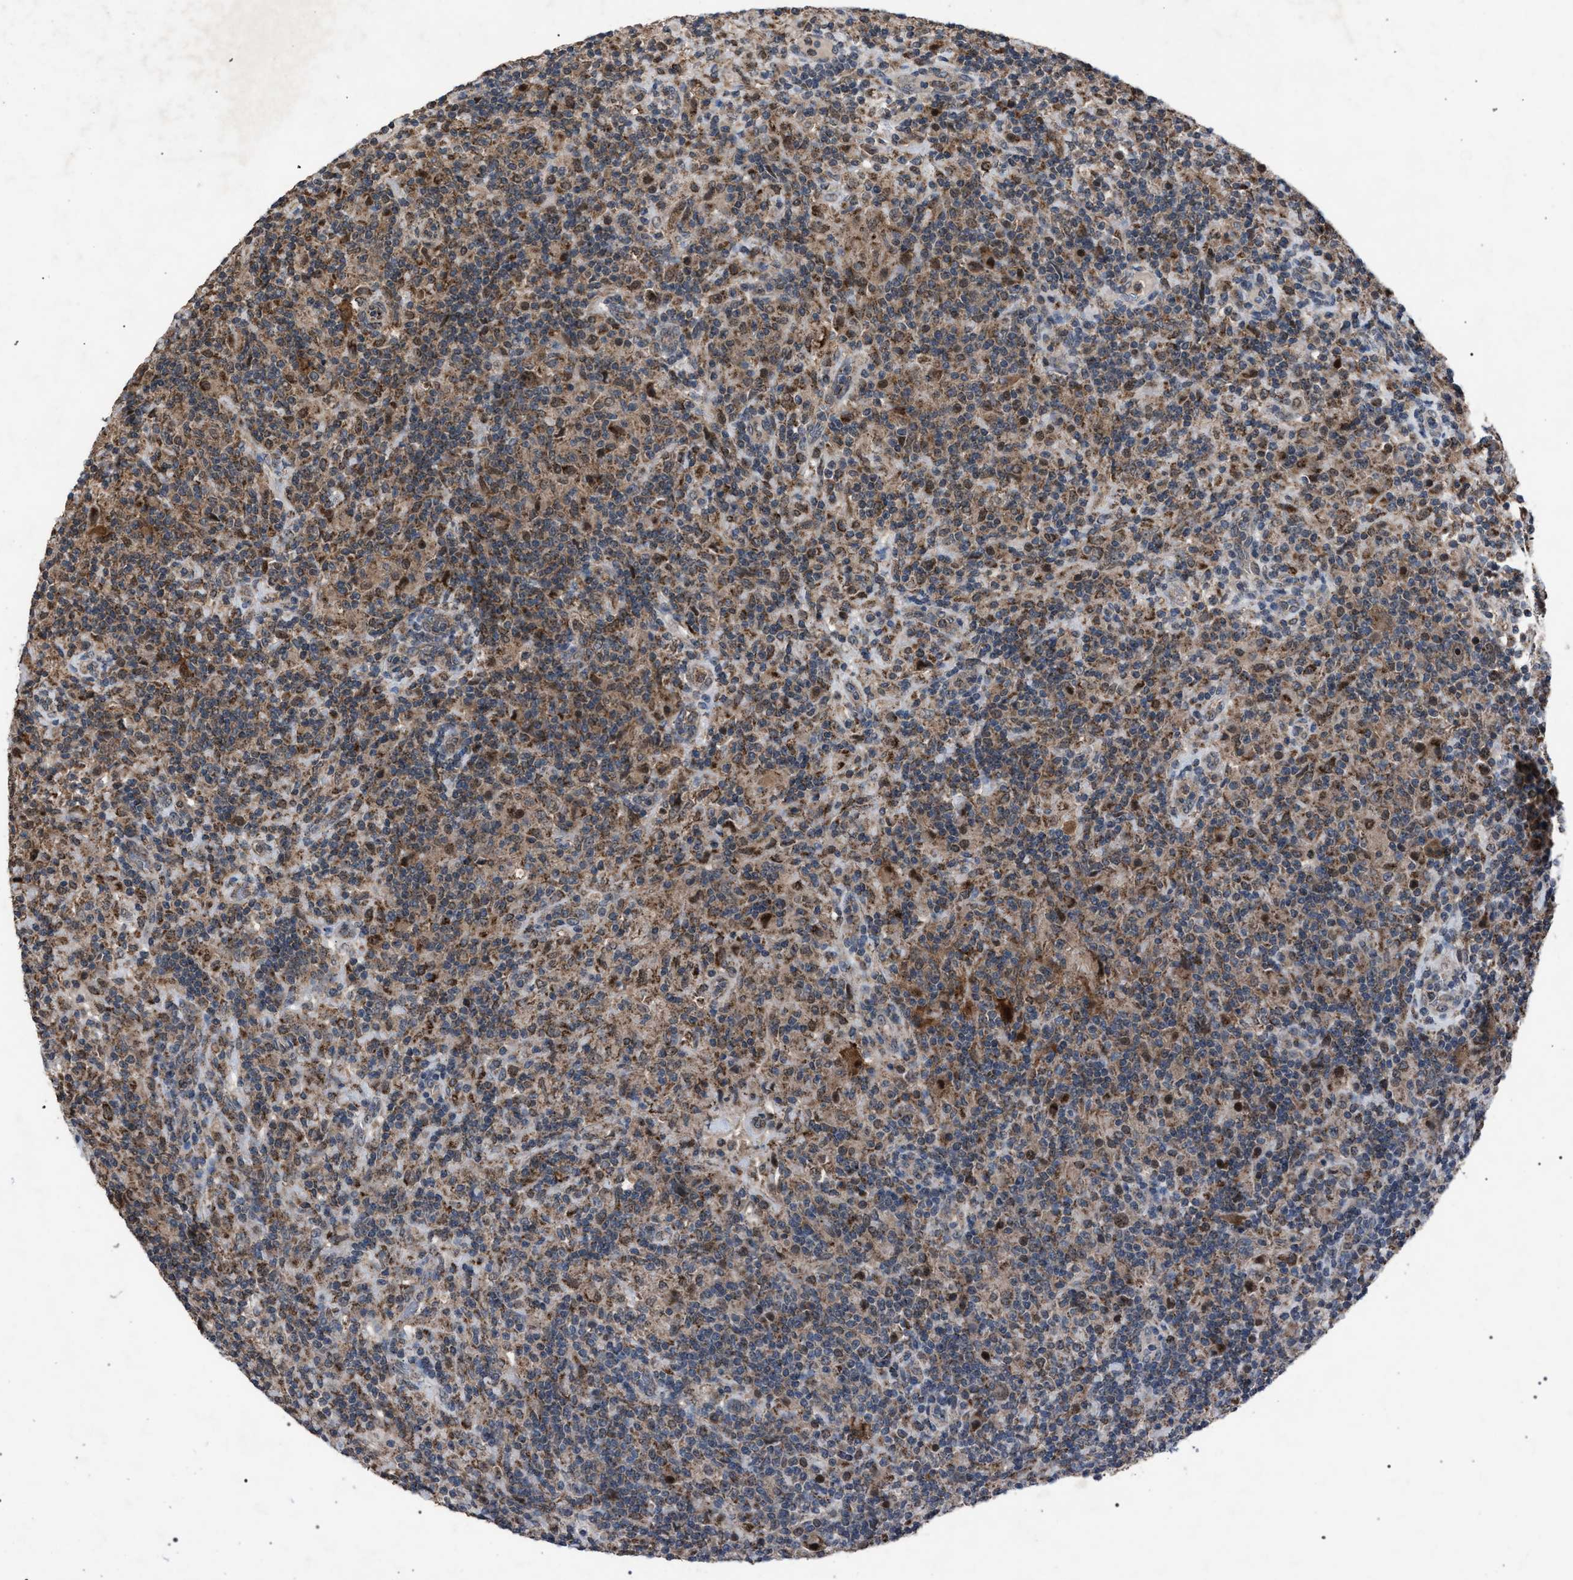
{"staining": {"intensity": "moderate", "quantity": ">75%", "location": "cytoplasmic/membranous"}, "tissue": "lymphoma", "cell_type": "Tumor cells", "image_type": "cancer", "snomed": [{"axis": "morphology", "description": "Hodgkin's disease, NOS"}, {"axis": "topography", "description": "Lymph node"}], "caption": "Hodgkin's disease stained with a brown dye displays moderate cytoplasmic/membranous positive staining in about >75% of tumor cells.", "gene": "HSD17B4", "patient": {"sex": "male", "age": 70}}